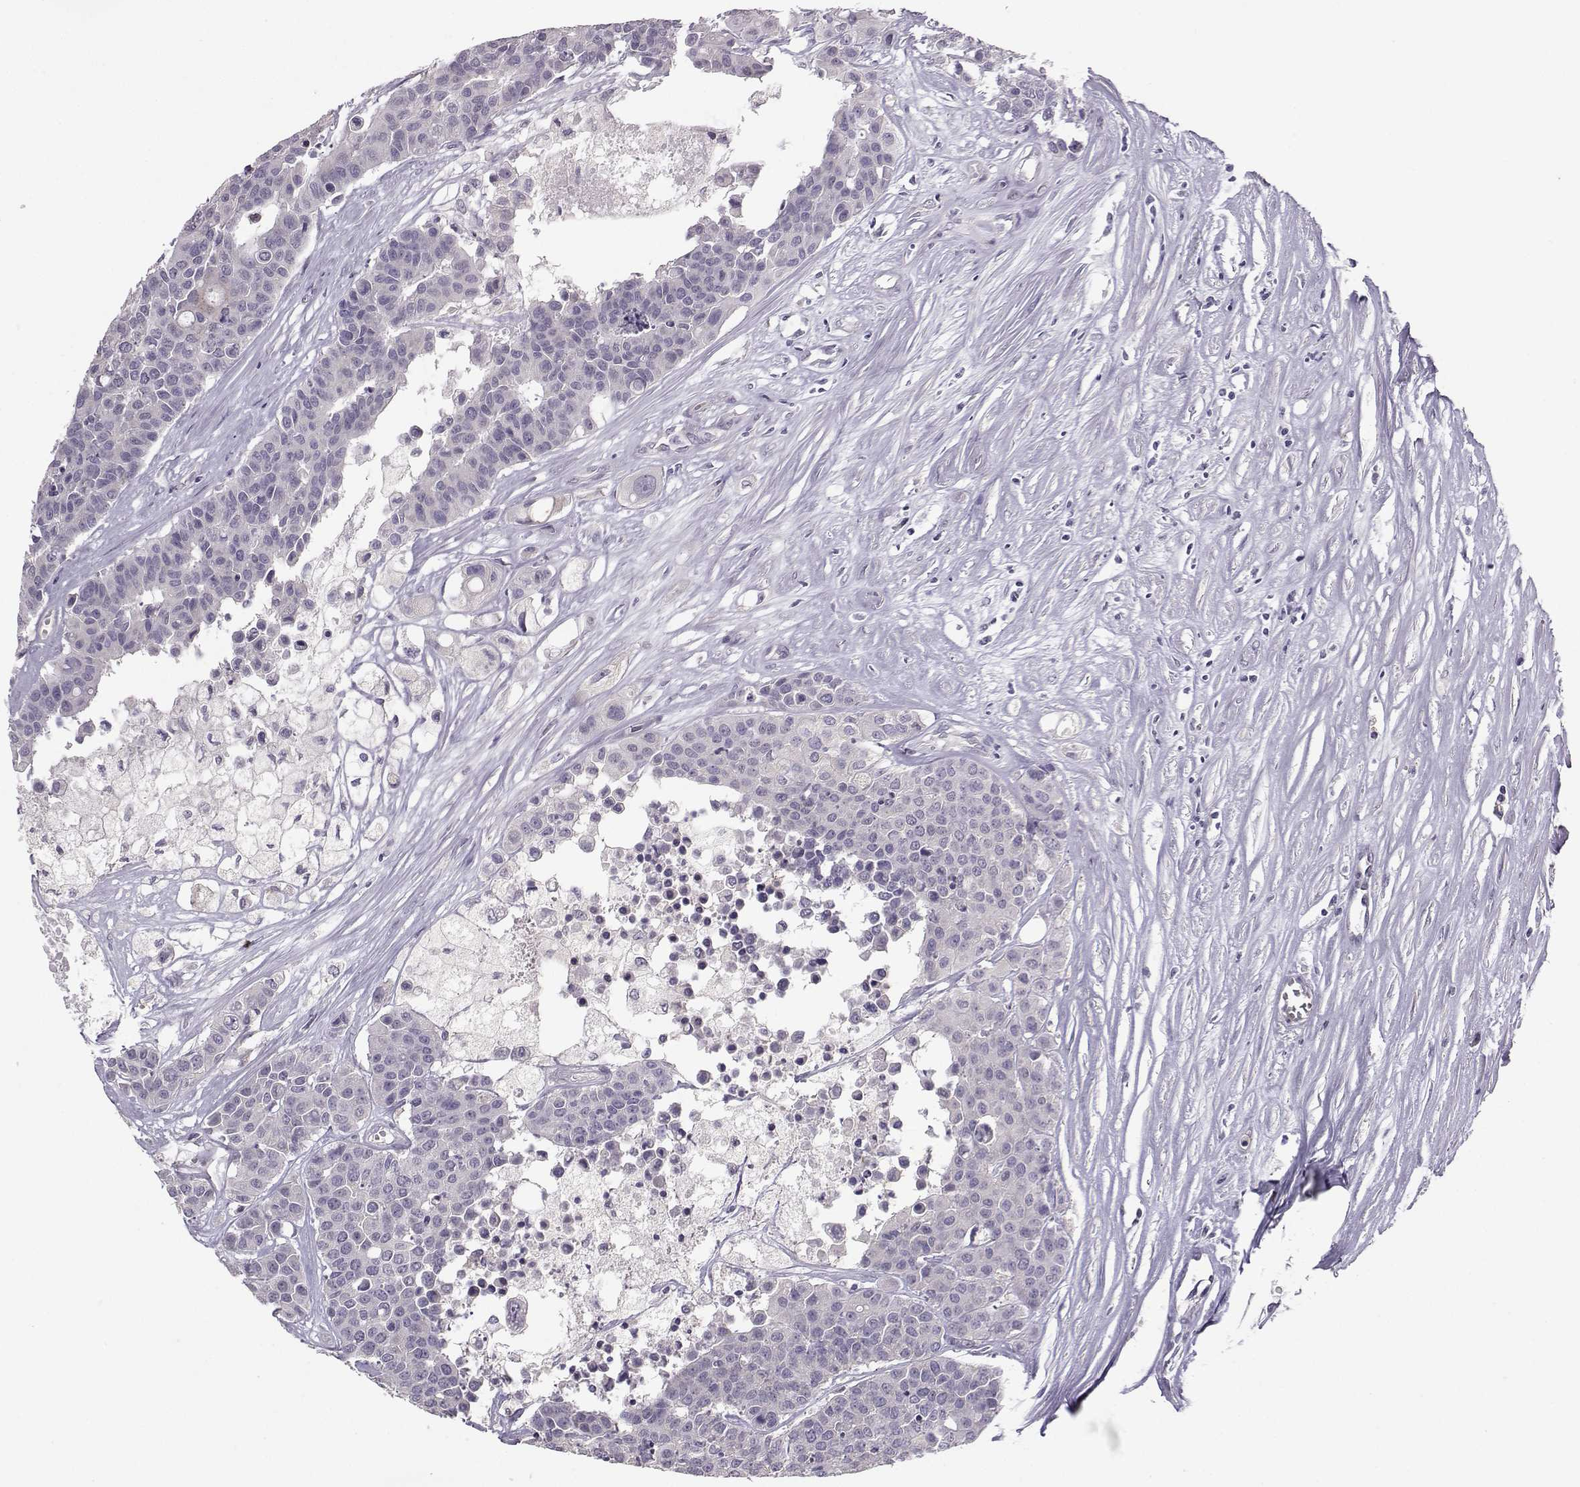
{"staining": {"intensity": "negative", "quantity": "none", "location": "none"}, "tissue": "carcinoid", "cell_type": "Tumor cells", "image_type": "cancer", "snomed": [{"axis": "morphology", "description": "Carcinoid, malignant, NOS"}, {"axis": "topography", "description": "Colon"}], "caption": "Immunohistochemical staining of malignant carcinoid shows no significant positivity in tumor cells.", "gene": "FCAMR", "patient": {"sex": "male", "age": 81}}